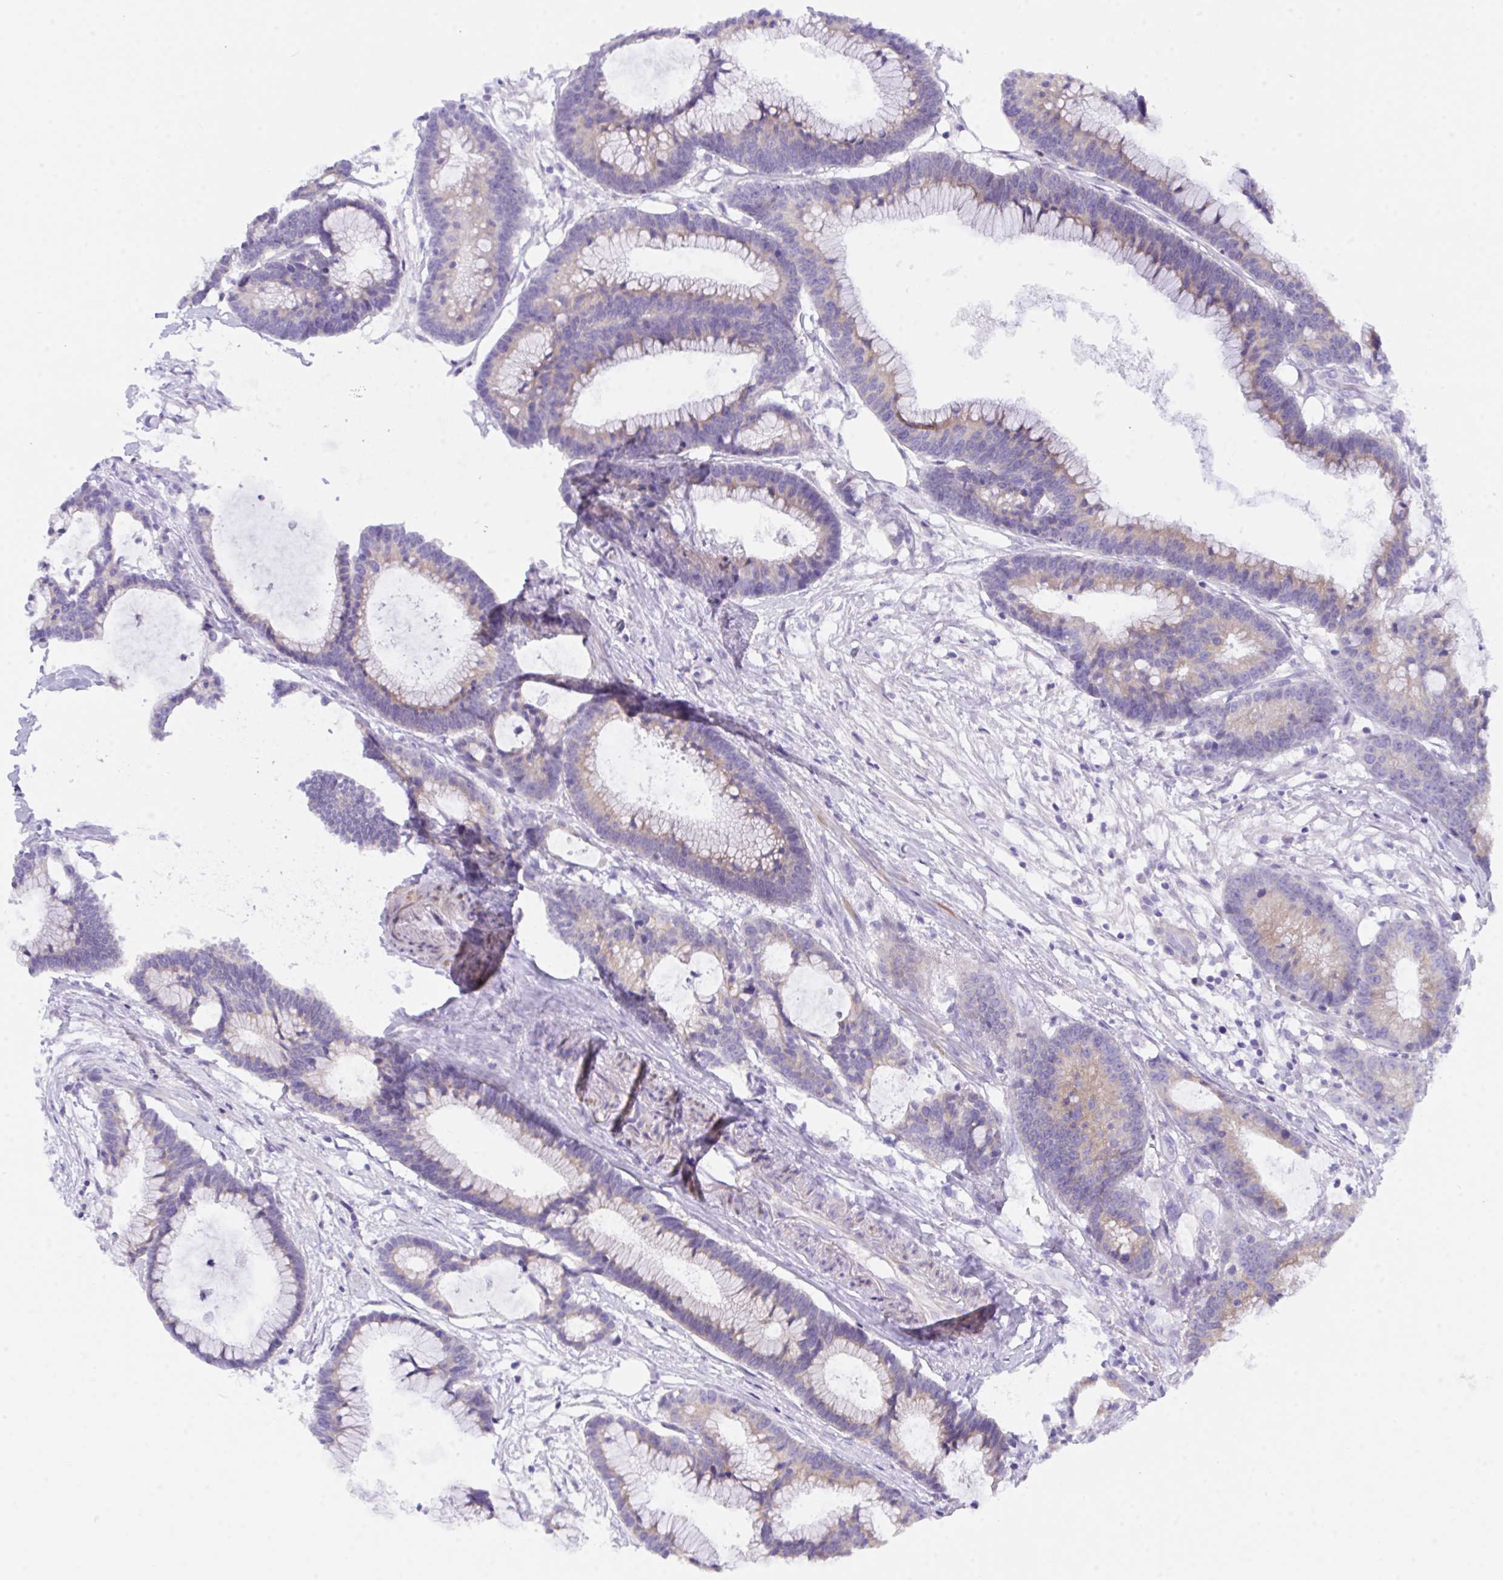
{"staining": {"intensity": "weak", "quantity": "25%-75%", "location": "cytoplasmic/membranous"}, "tissue": "colorectal cancer", "cell_type": "Tumor cells", "image_type": "cancer", "snomed": [{"axis": "morphology", "description": "Adenocarcinoma, NOS"}, {"axis": "topography", "description": "Colon"}], "caption": "Immunohistochemistry (IHC) of colorectal adenocarcinoma exhibits low levels of weak cytoplasmic/membranous expression in about 25%-75% of tumor cells.", "gene": "CEP170B", "patient": {"sex": "female", "age": 78}}